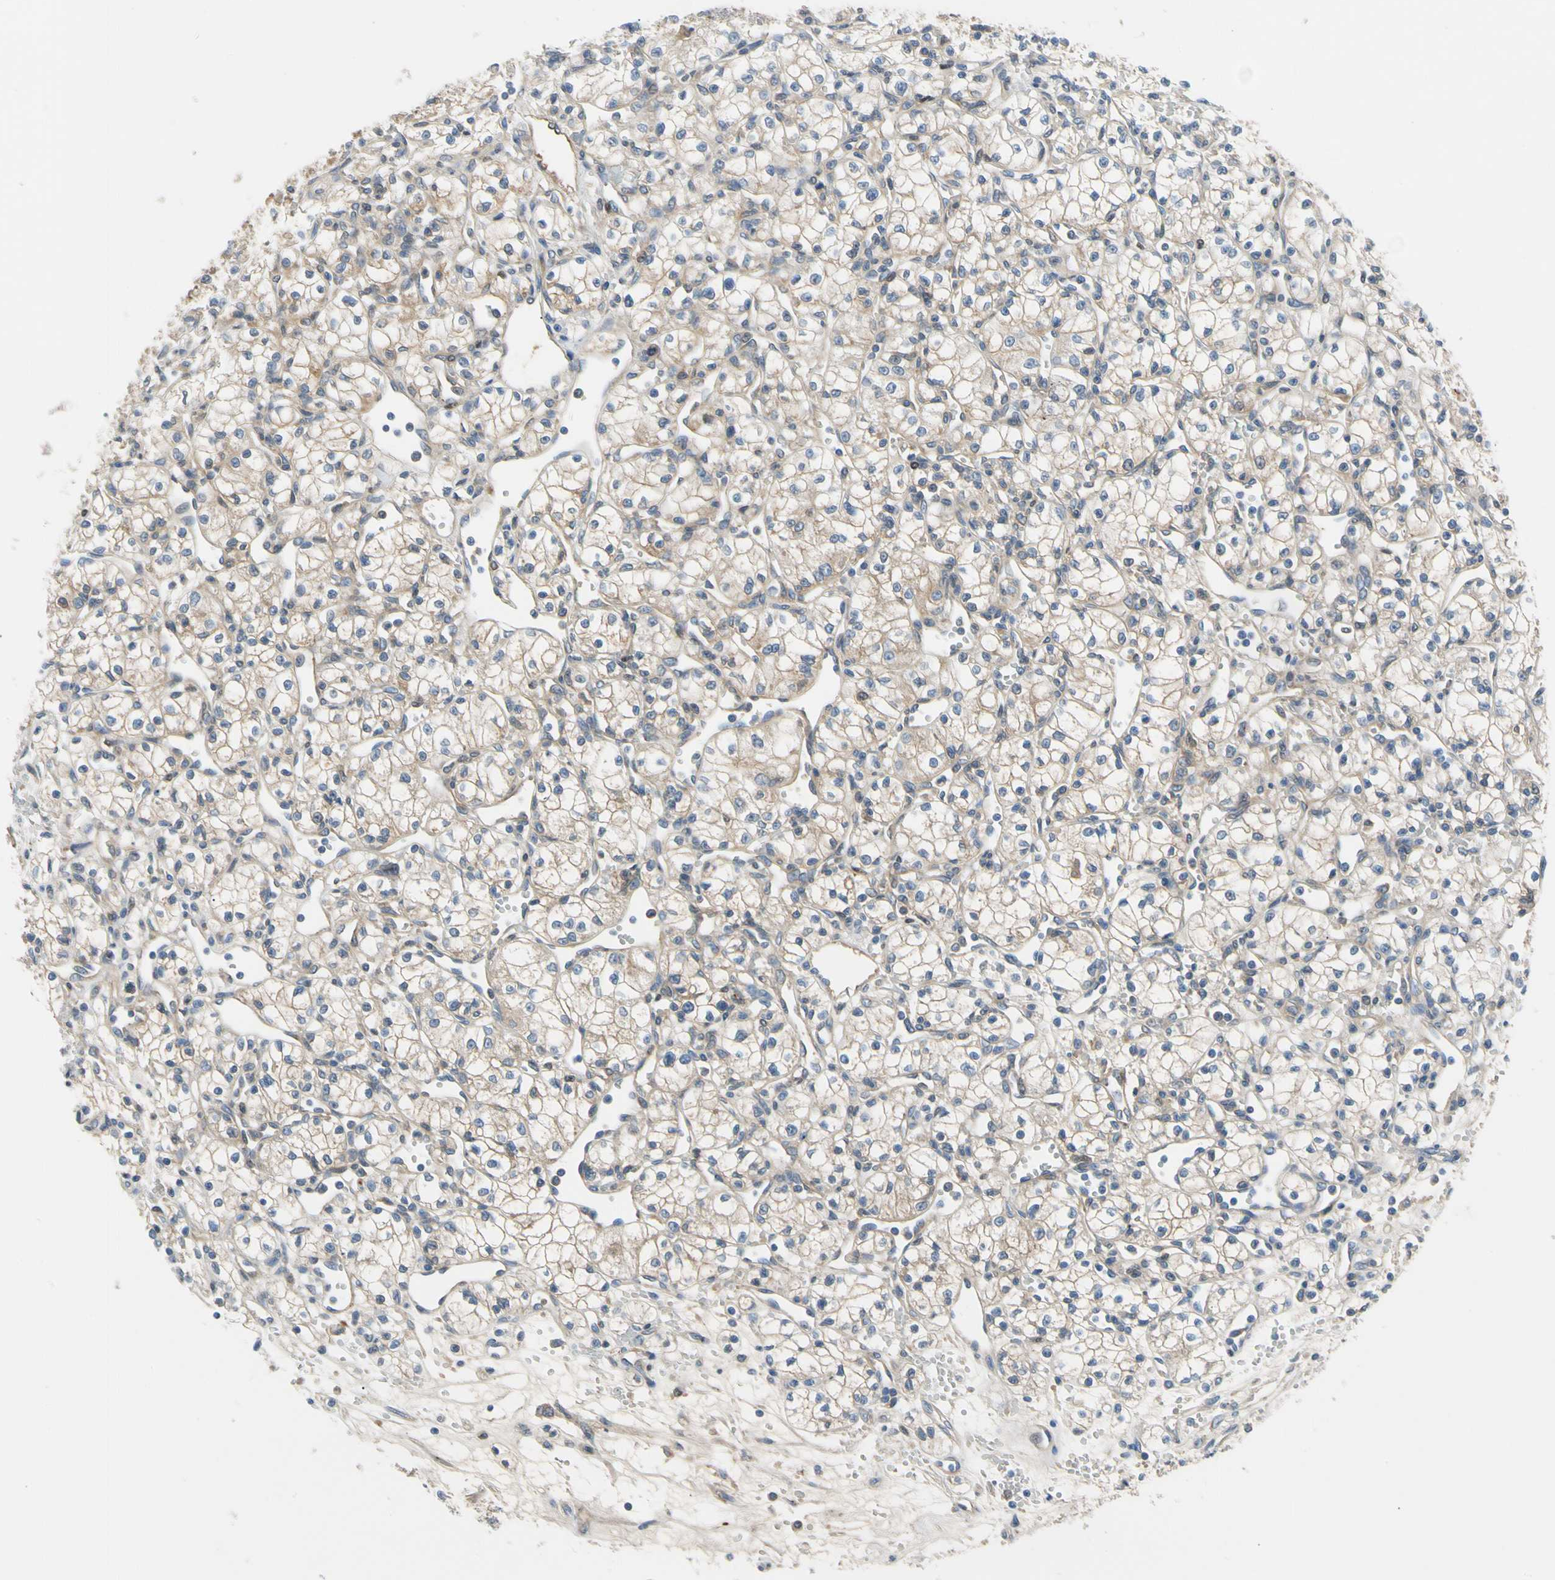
{"staining": {"intensity": "weak", "quantity": "25%-75%", "location": "cytoplasmic/membranous"}, "tissue": "renal cancer", "cell_type": "Tumor cells", "image_type": "cancer", "snomed": [{"axis": "morphology", "description": "Normal tissue, NOS"}, {"axis": "morphology", "description": "Adenocarcinoma, NOS"}, {"axis": "topography", "description": "Kidney"}], "caption": "Adenocarcinoma (renal) stained with DAB (3,3'-diaminobenzidine) immunohistochemistry (IHC) shows low levels of weak cytoplasmic/membranous expression in approximately 25%-75% of tumor cells.", "gene": "ENTREP3", "patient": {"sex": "male", "age": 59}}